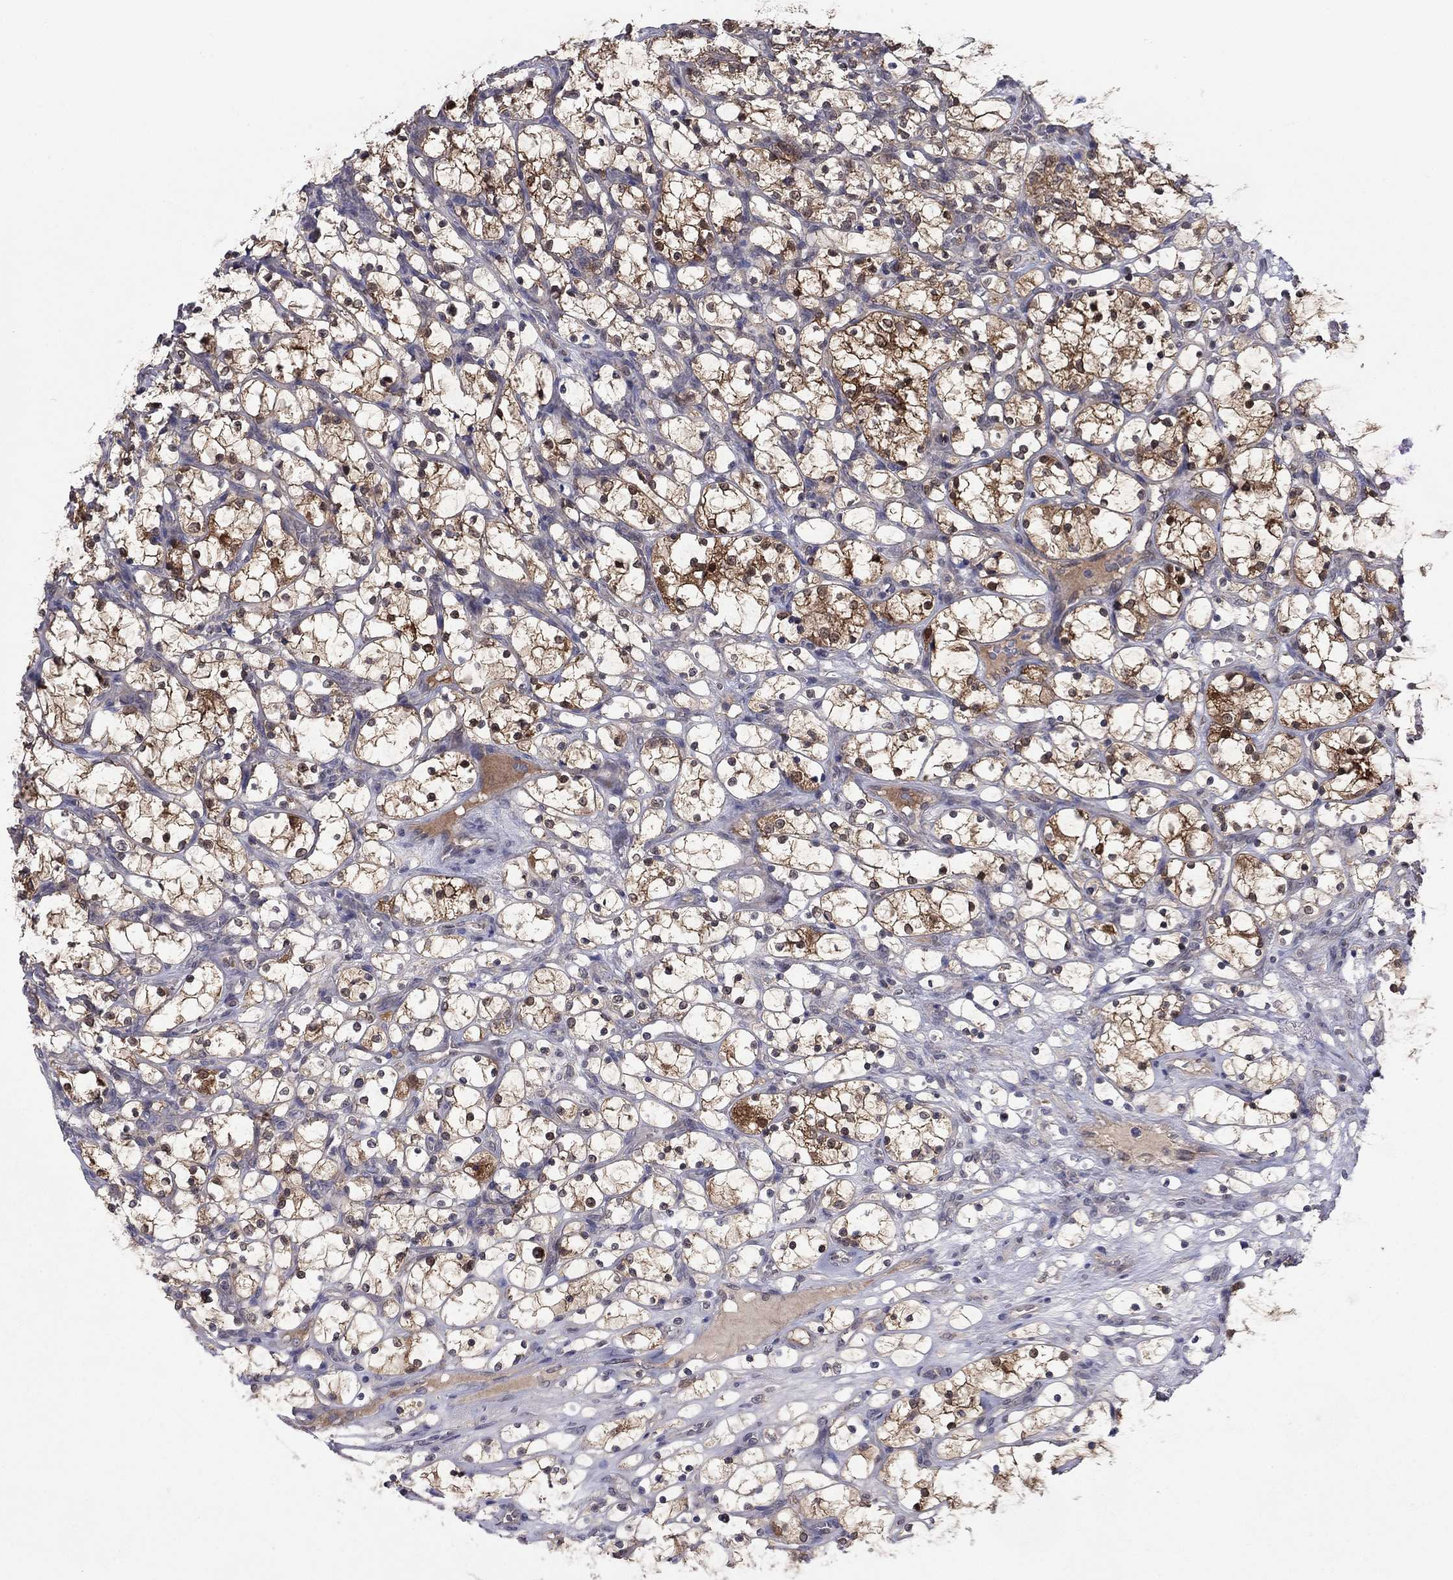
{"staining": {"intensity": "strong", "quantity": "25%-75%", "location": "cytoplasmic/membranous"}, "tissue": "renal cancer", "cell_type": "Tumor cells", "image_type": "cancer", "snomed": [{"axis": "morphology", "description": "Adenocarcinoma, NOS"}, {"axis": "topography", "description": "Kidney"}], "caption": "High-power microscopy captured an immunohistochemistry (IHC) histopathology image of renal cancer (adenocarcinoma), revealing strong cytoplasmic/membranous staining in approximately 25%-75% of tumor cells.", "gene": "GRHPR", "patient": {"sex": "female", "age": 69}}